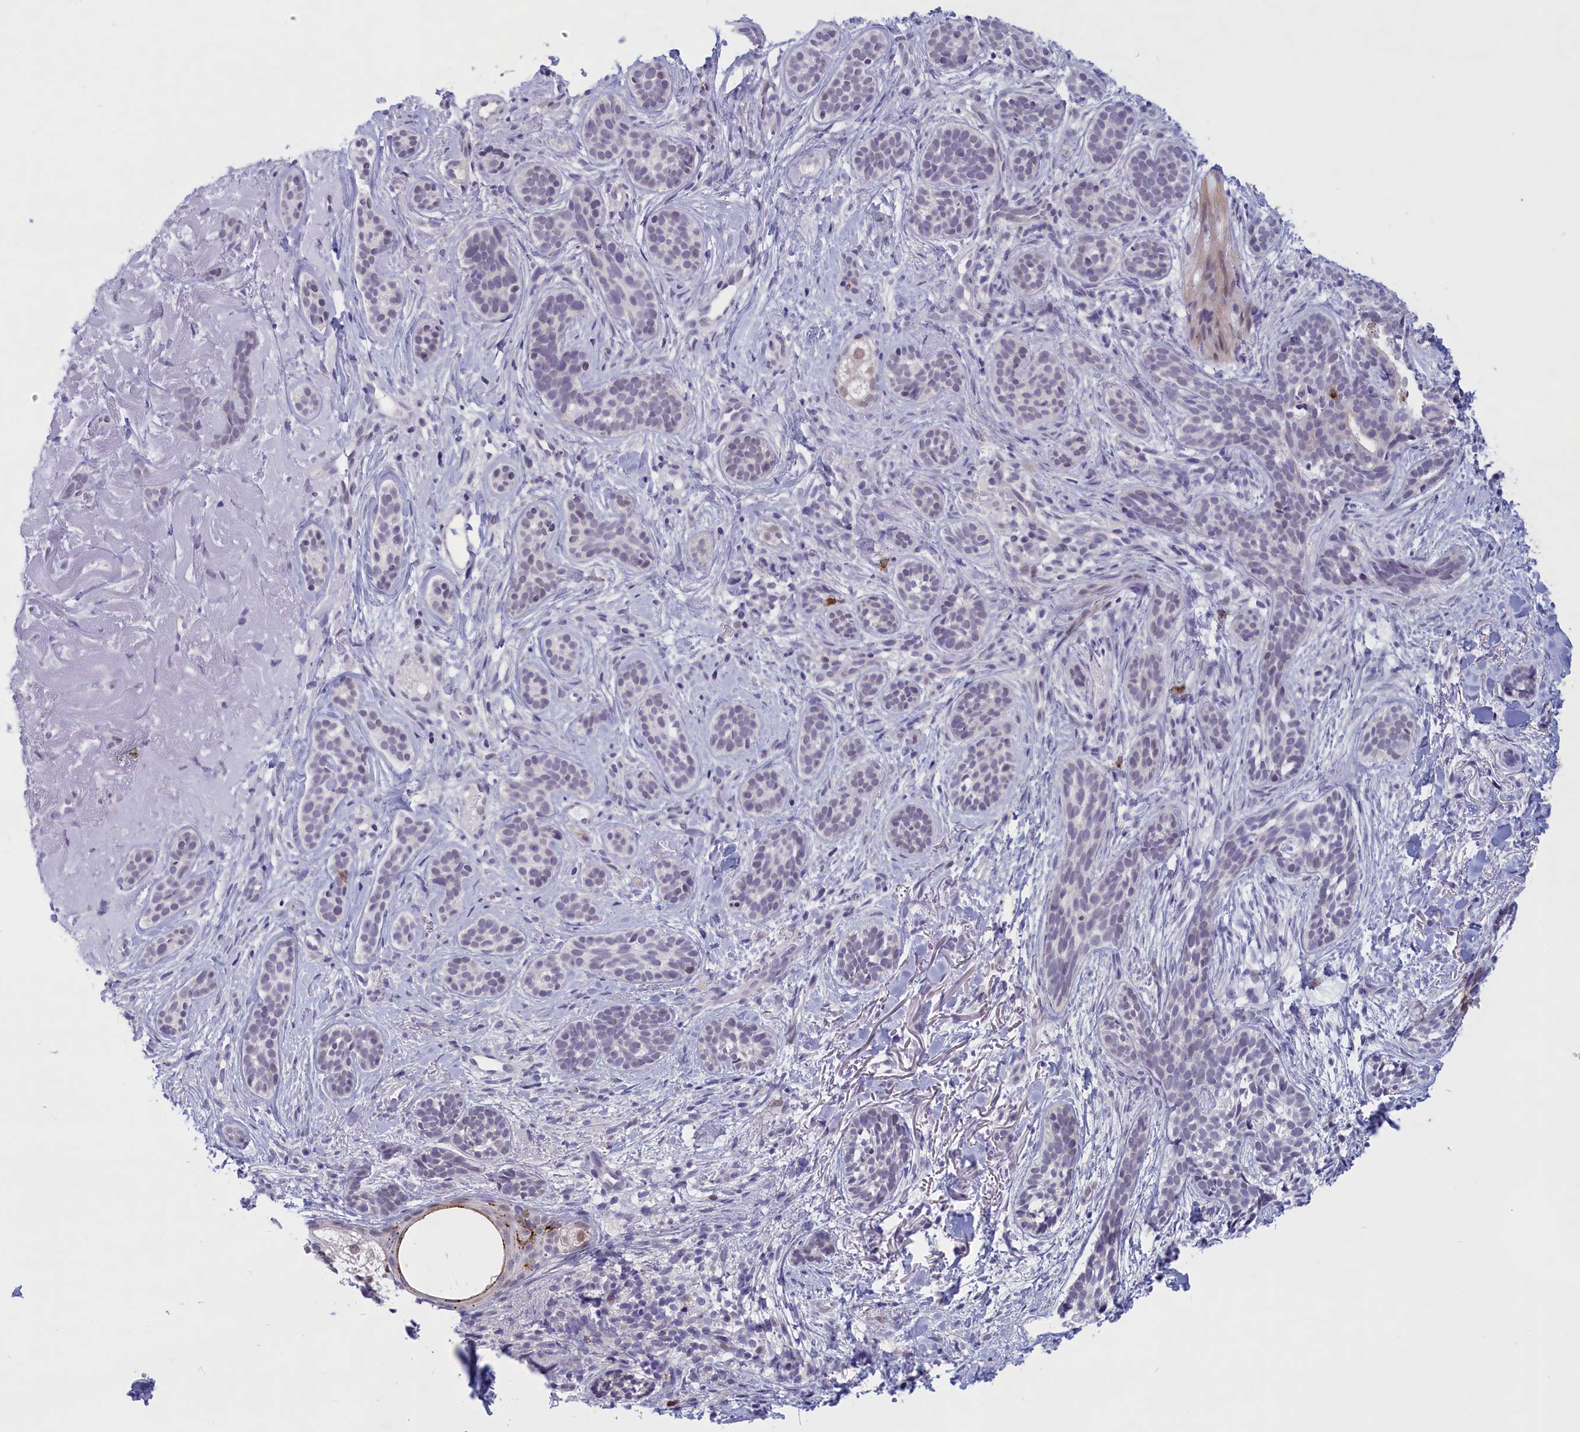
{"staining": {"intensity": "negative", "quantity": "none", "location": "none"}, "tissue": "skin cancer", "cell_type": "Tumor cells", "image_type": "cancer", "snomed": [{"axis": "morphology", "description": "Basal cell carcinoma"}, {"axis": "topography", "description": "Skin"}], "caption": "A high-resolution image shows immunohistochemistry (IHC) staining of skin cancer (basal cell carcinoma), which shows no significant staining in tumor cells.", "gene": "ELOA2", "patient": {"sex": "male", "age": 71}}